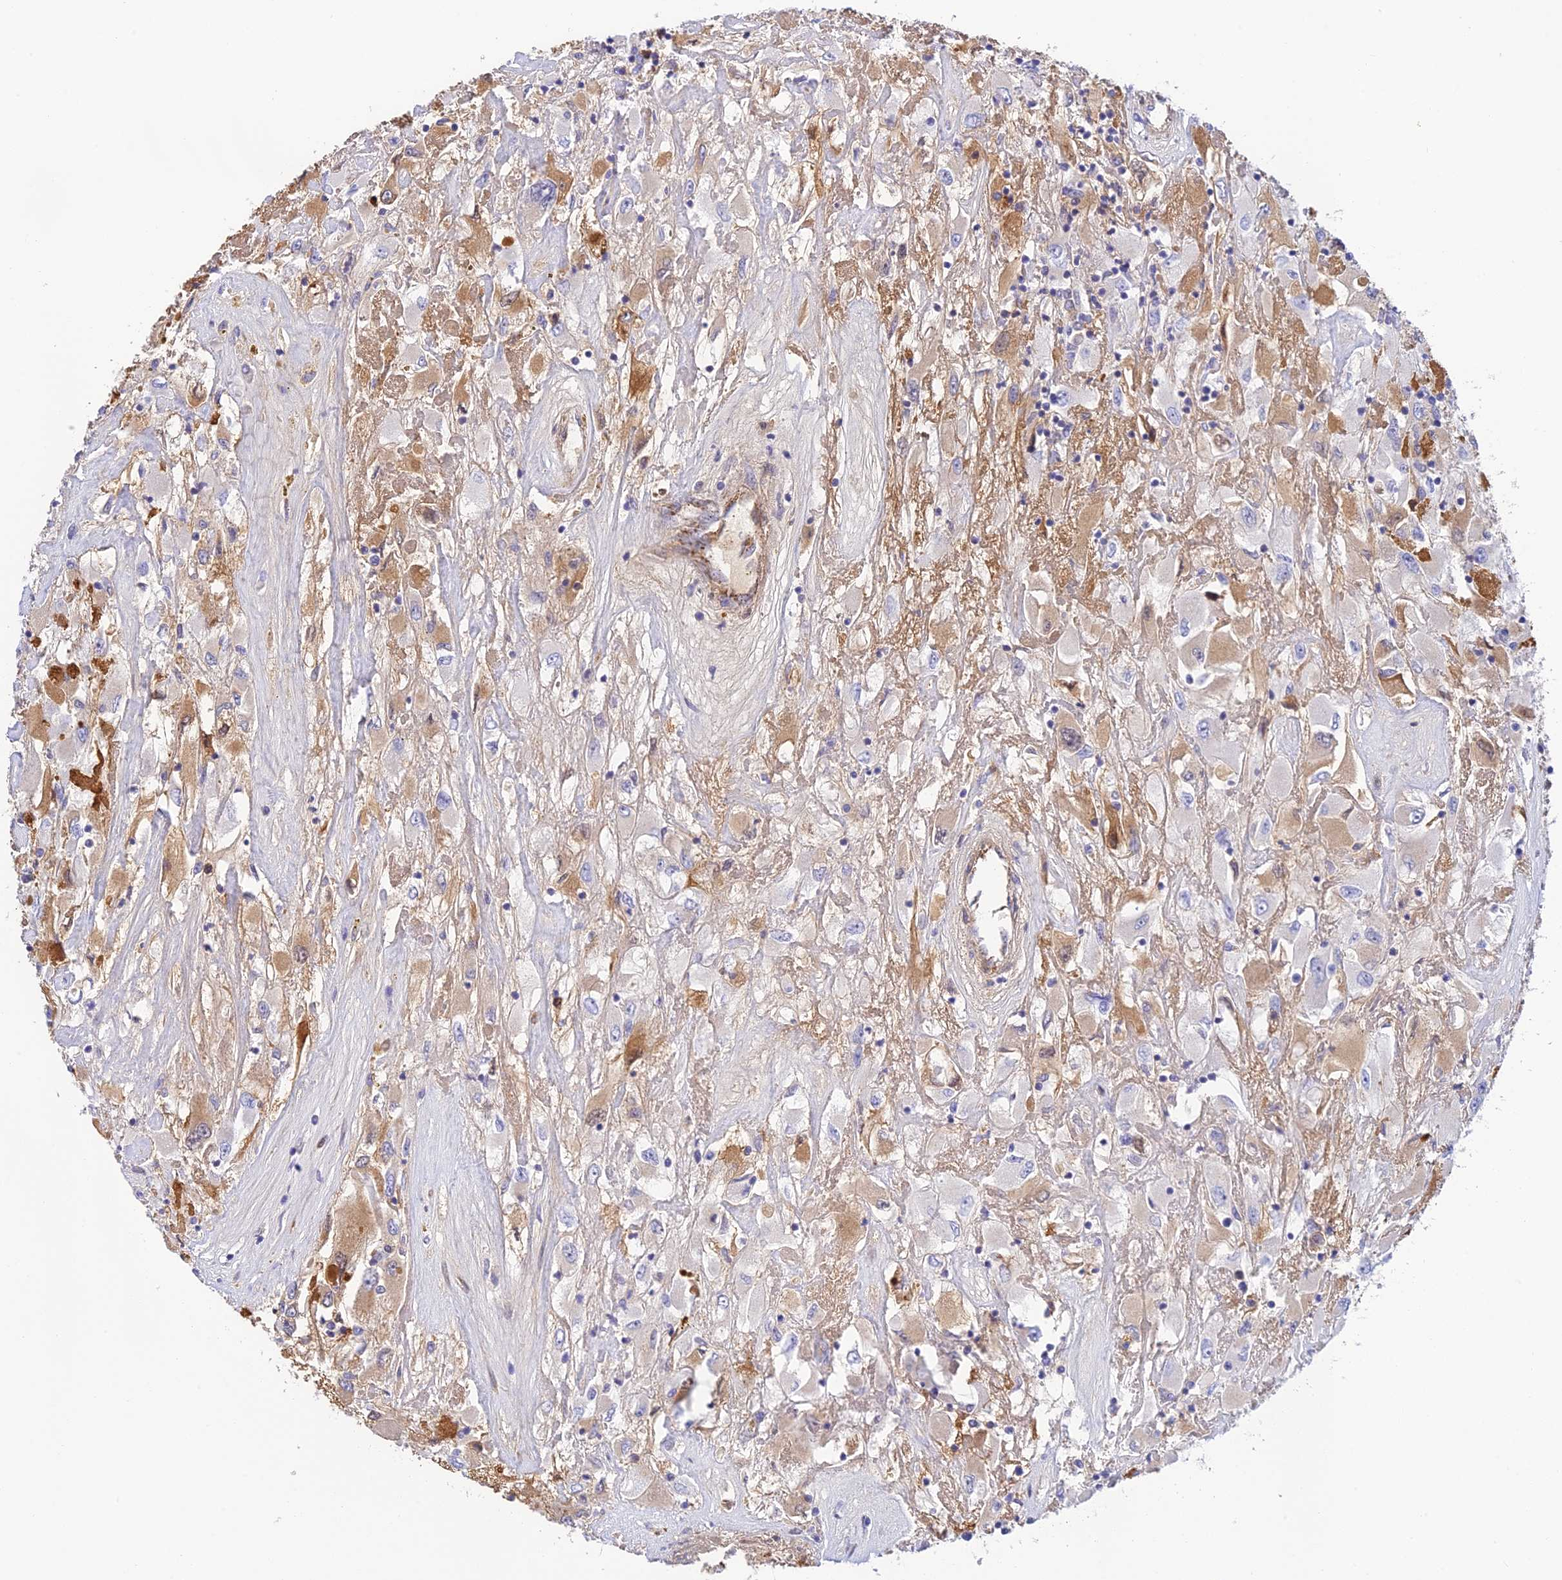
{"staining": {"intensity": "moderate", "quantity": "<25%", "location": "cytoplasmic/membranous"}, "tissue": "renal cancer", "cell_type": "Tumor cells", "image_type": "cancer", "snomed": [{"axis": "morphology", "description": "Adenocarcinoma, NOS"}, {"axis": "topography", "description": "Kidney"}], "caption": "Tumor cells reveal low levels of moderate cytoplasmic/membranous positivity in about <25% of cells in renal cancer.", "gene": "HDHD2", "patient": {"sex": "female", "age": 52}}